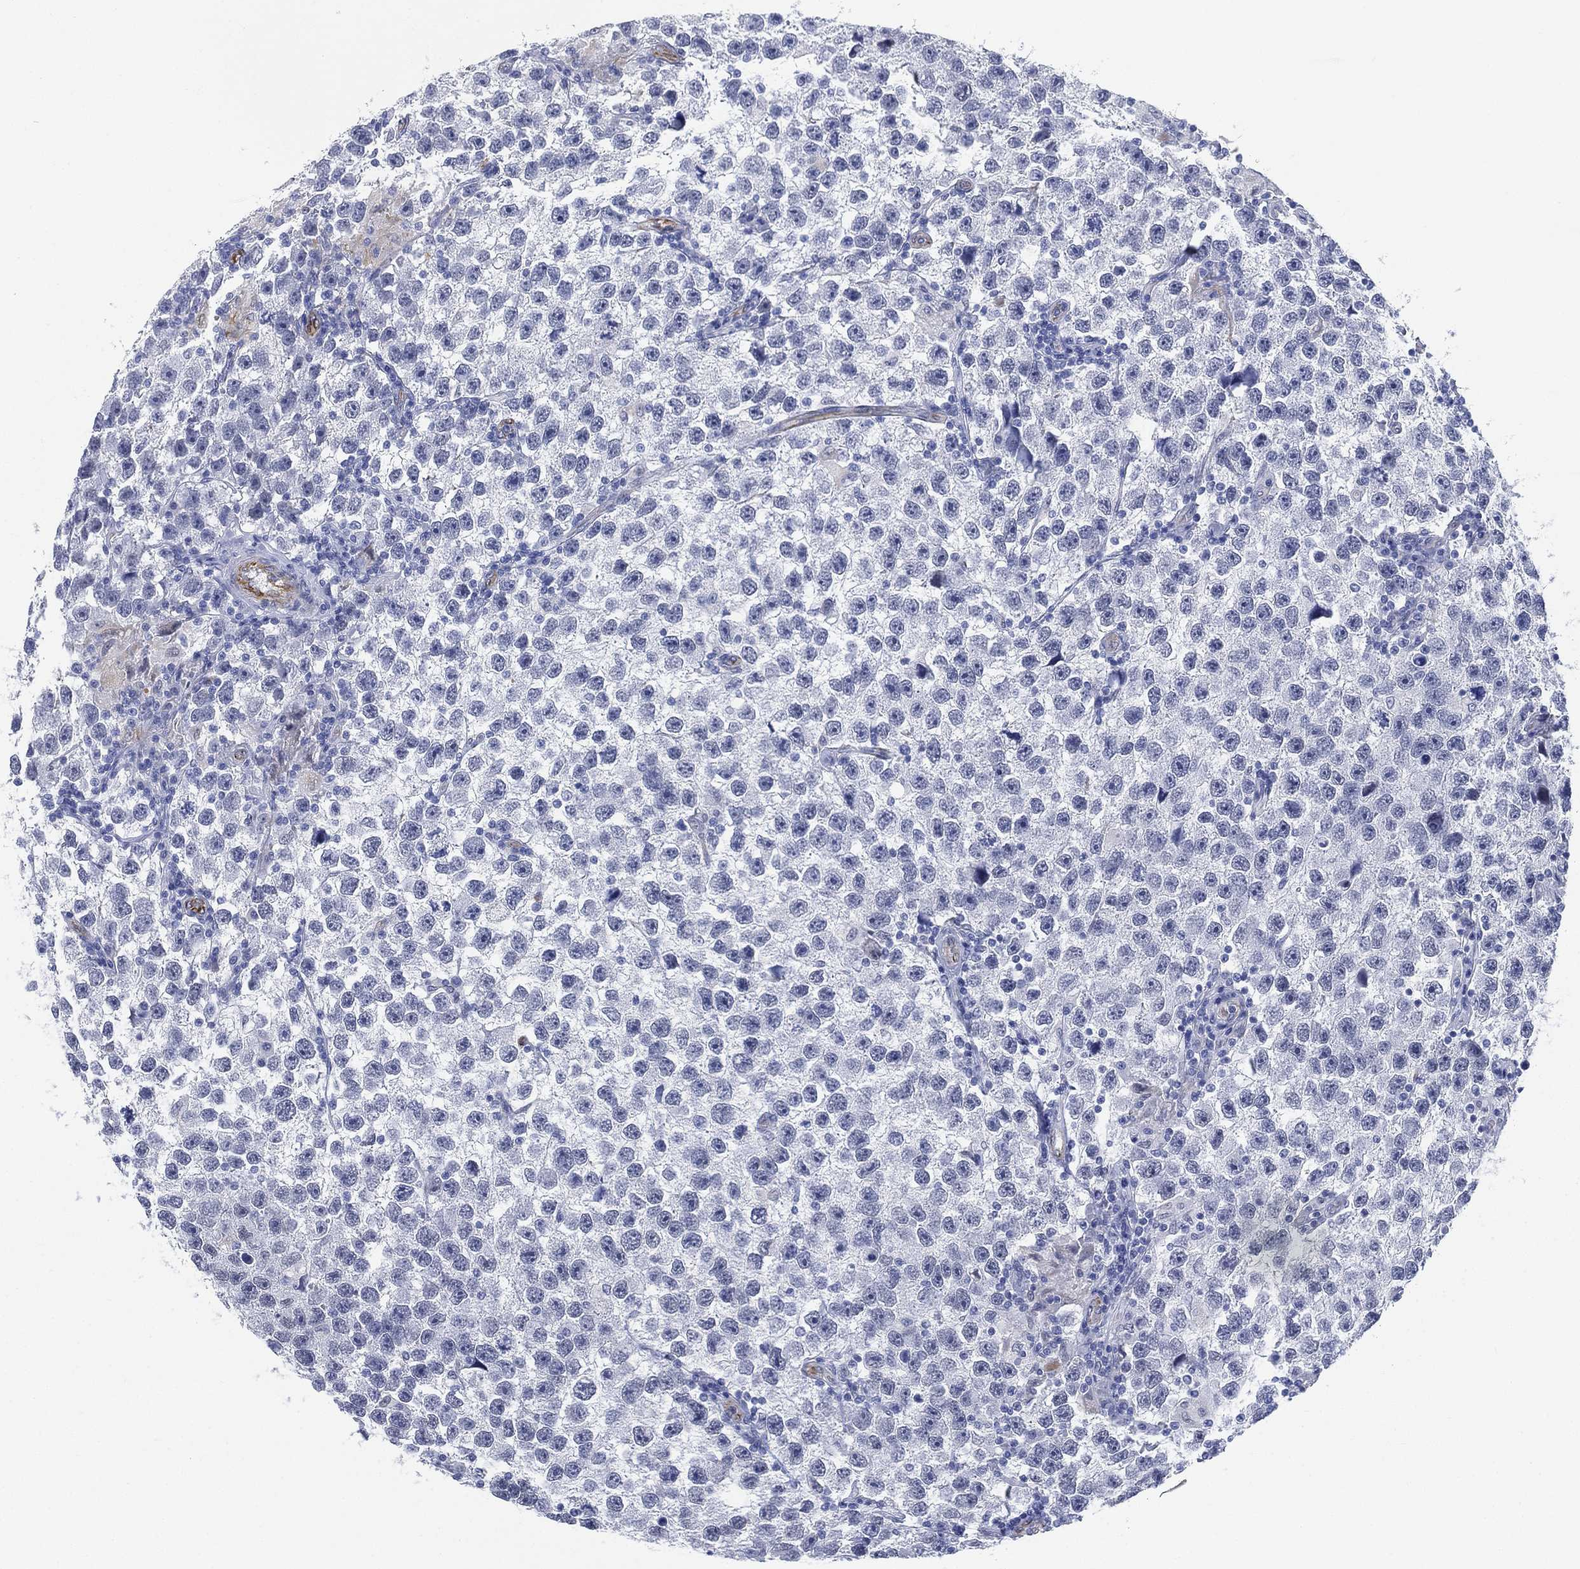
{"staining": {"intensity": "negative", "quantity": "none", "location": "none"}, "tissue": "testis cancer", "cell_type": "Tumor cells", "image_type": "cancer", "snomed": [{"axis": "morphology", "description": "Seminoma, NOS"}, {"axis": "topography", "description": "Testis"}], "caption": "IHC micrograph of neoplastic tissue: human seminoma (testis) stained with DAB (3,3'-diaminobenzidine) reveals no significant protein positivity in tumor cells.", "gene": "PSKH2", "patient": {"sex": "male", "age": 26}}